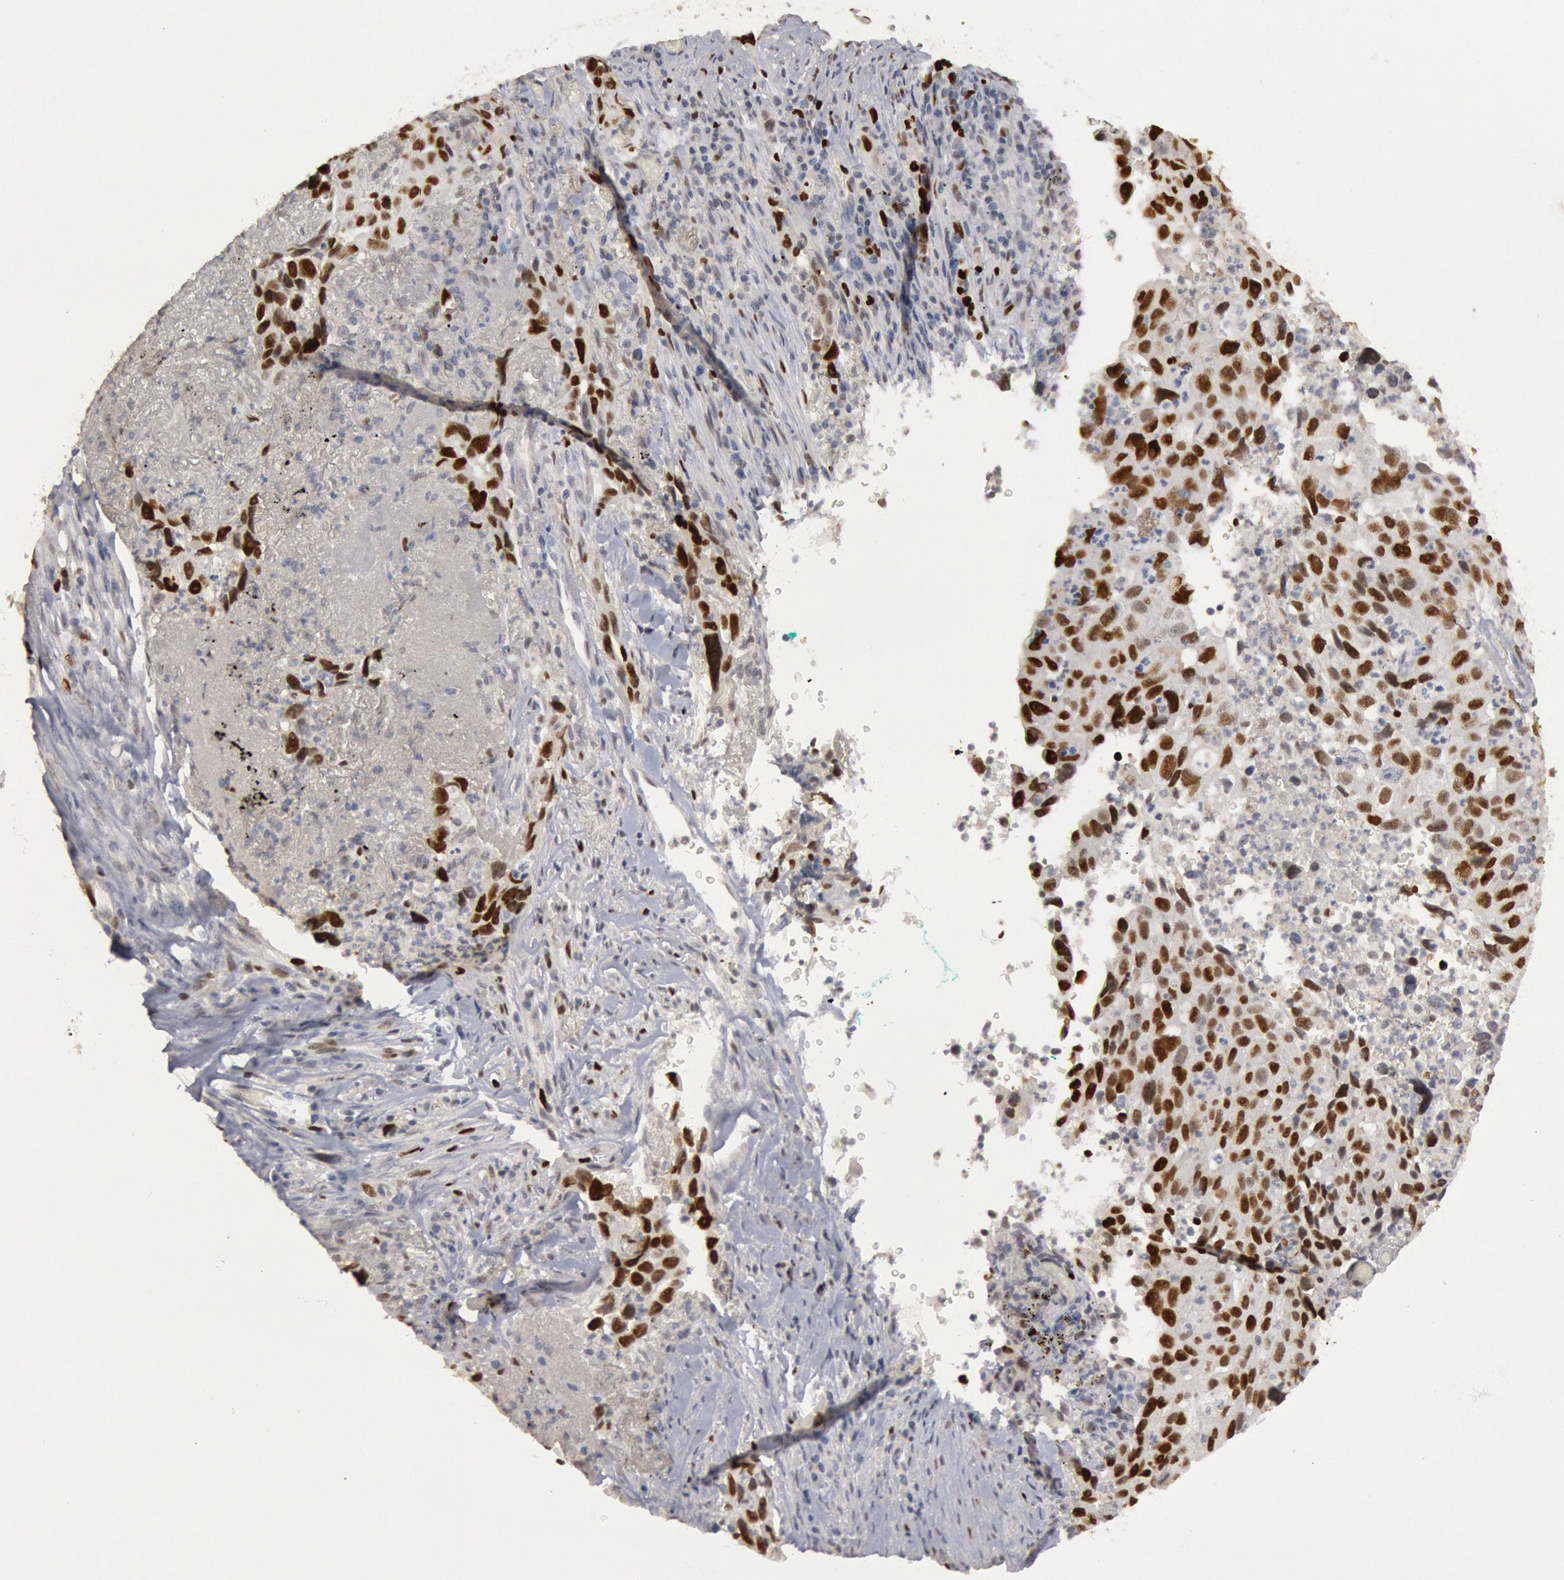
{"staining": {"intensity": "strong", "quantity": ">75%", "location": "nuclear"}, "tissue": "lung cancer", "cell_type": "Tumor cells", "image_type": "cancer", "snomed": [{"axis": "morphology", "description": "Squamous cell carcinoma, NOS"}, {"axis": "topography", "description": "Lung"}], "caption": "Lung squamous cell carcinoma was stained to show a protein in brown. There is high levels of strong nuclear expression in approximately >75% of tumor cells. The staining was performed using DAB to visualize the protein expression in brown, while the nuclei were stained in blue with hematoxylin (Magnification: 20x).", "gene": "WDHD1", "patient": {"sex": "male", "age": 64}}